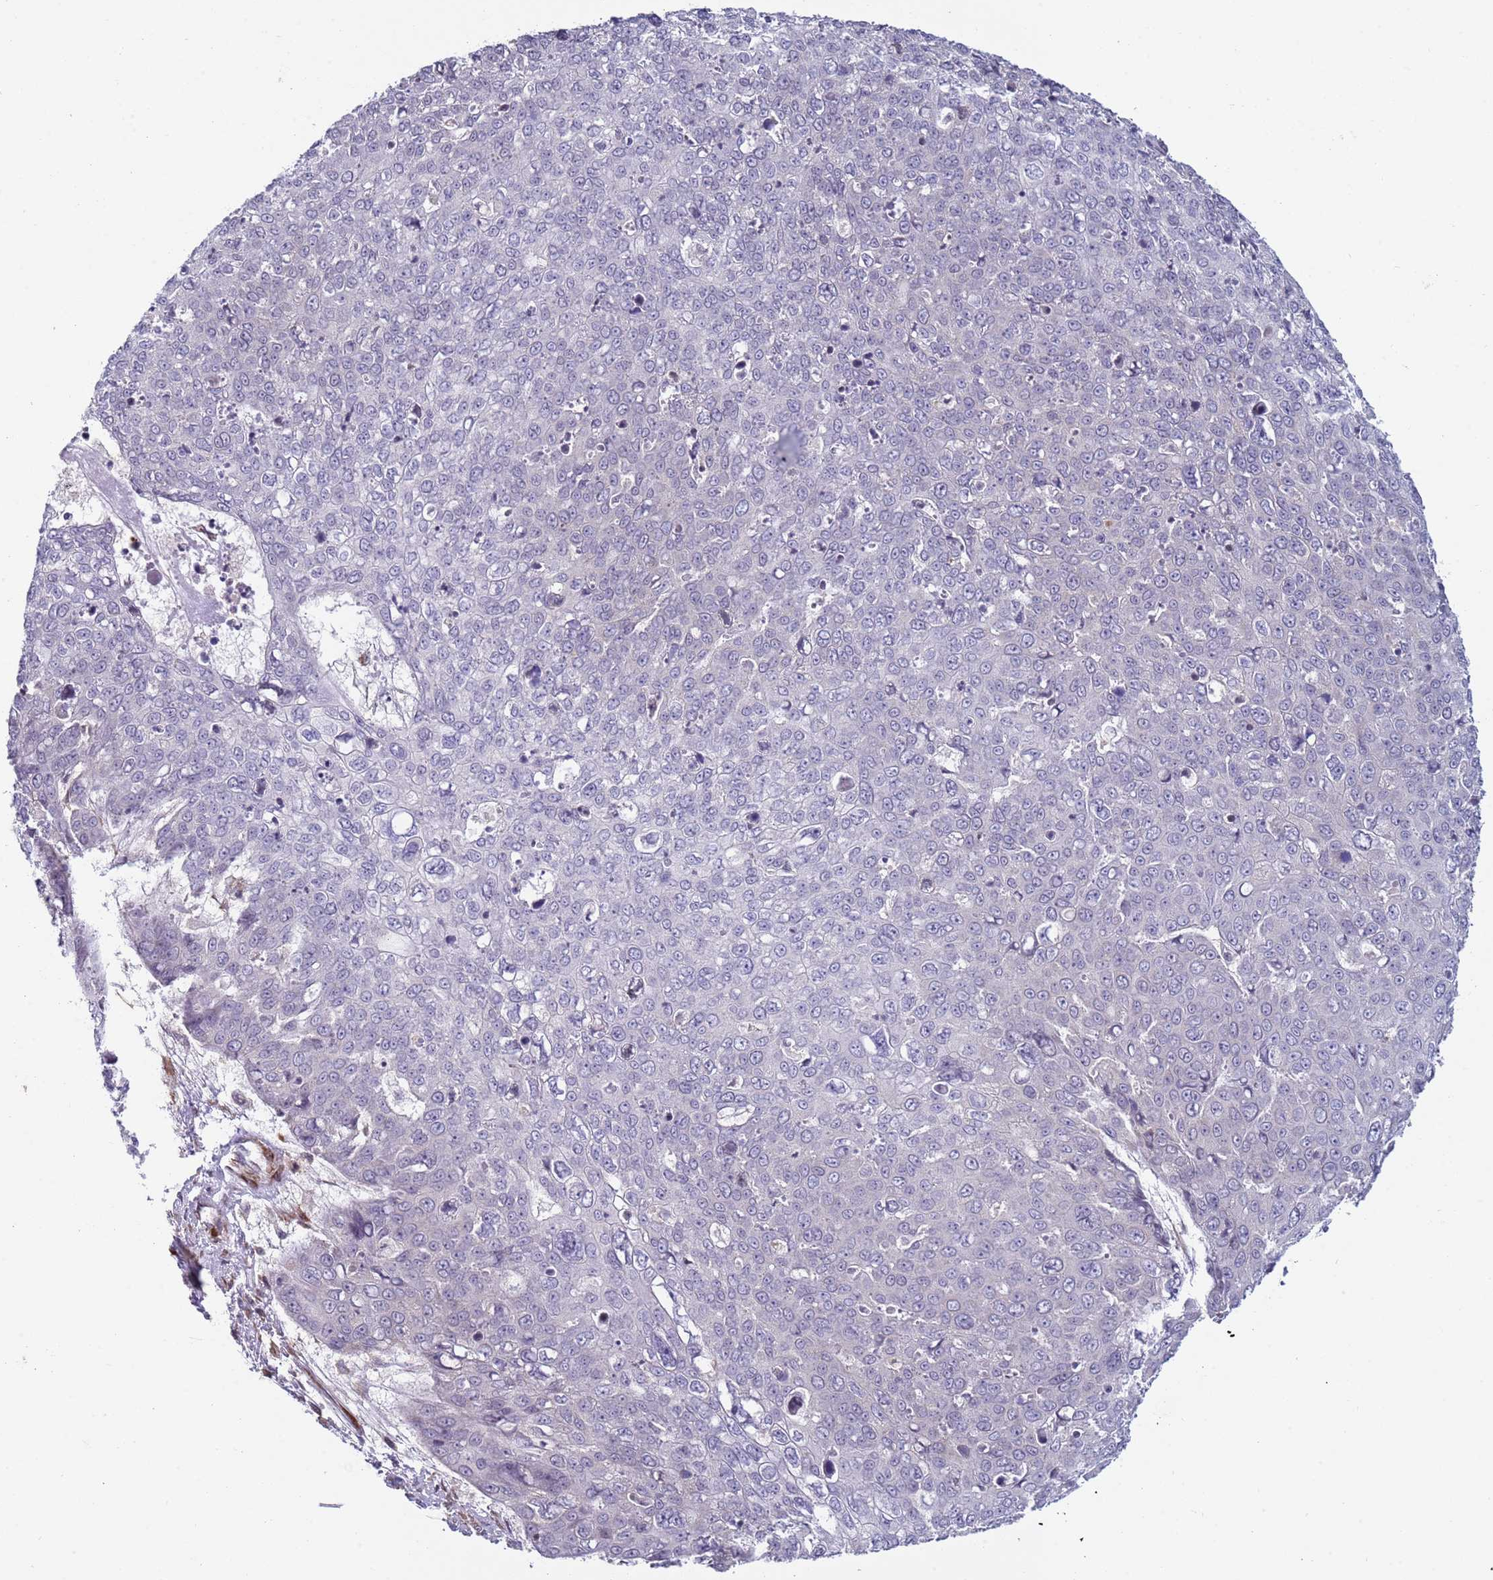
{"staining": {"intensity": "negative", "quantity": "none", "location": "none"}, "tissue": "skin cancer", "cell_type": "Tumor cells", "image_type": "cancer", "snomed": [{"axis": "morphology", "description": "Squamous cell carcinoma, NOS"}, {"axis": "topography", "description": "Skin"}], "caption": "There is no significant staining in tumor cells of skin cancer (squamous cell carcinoma).", "gene": "SNAPC4", "patient": {"sex": "male", "age": 71}}